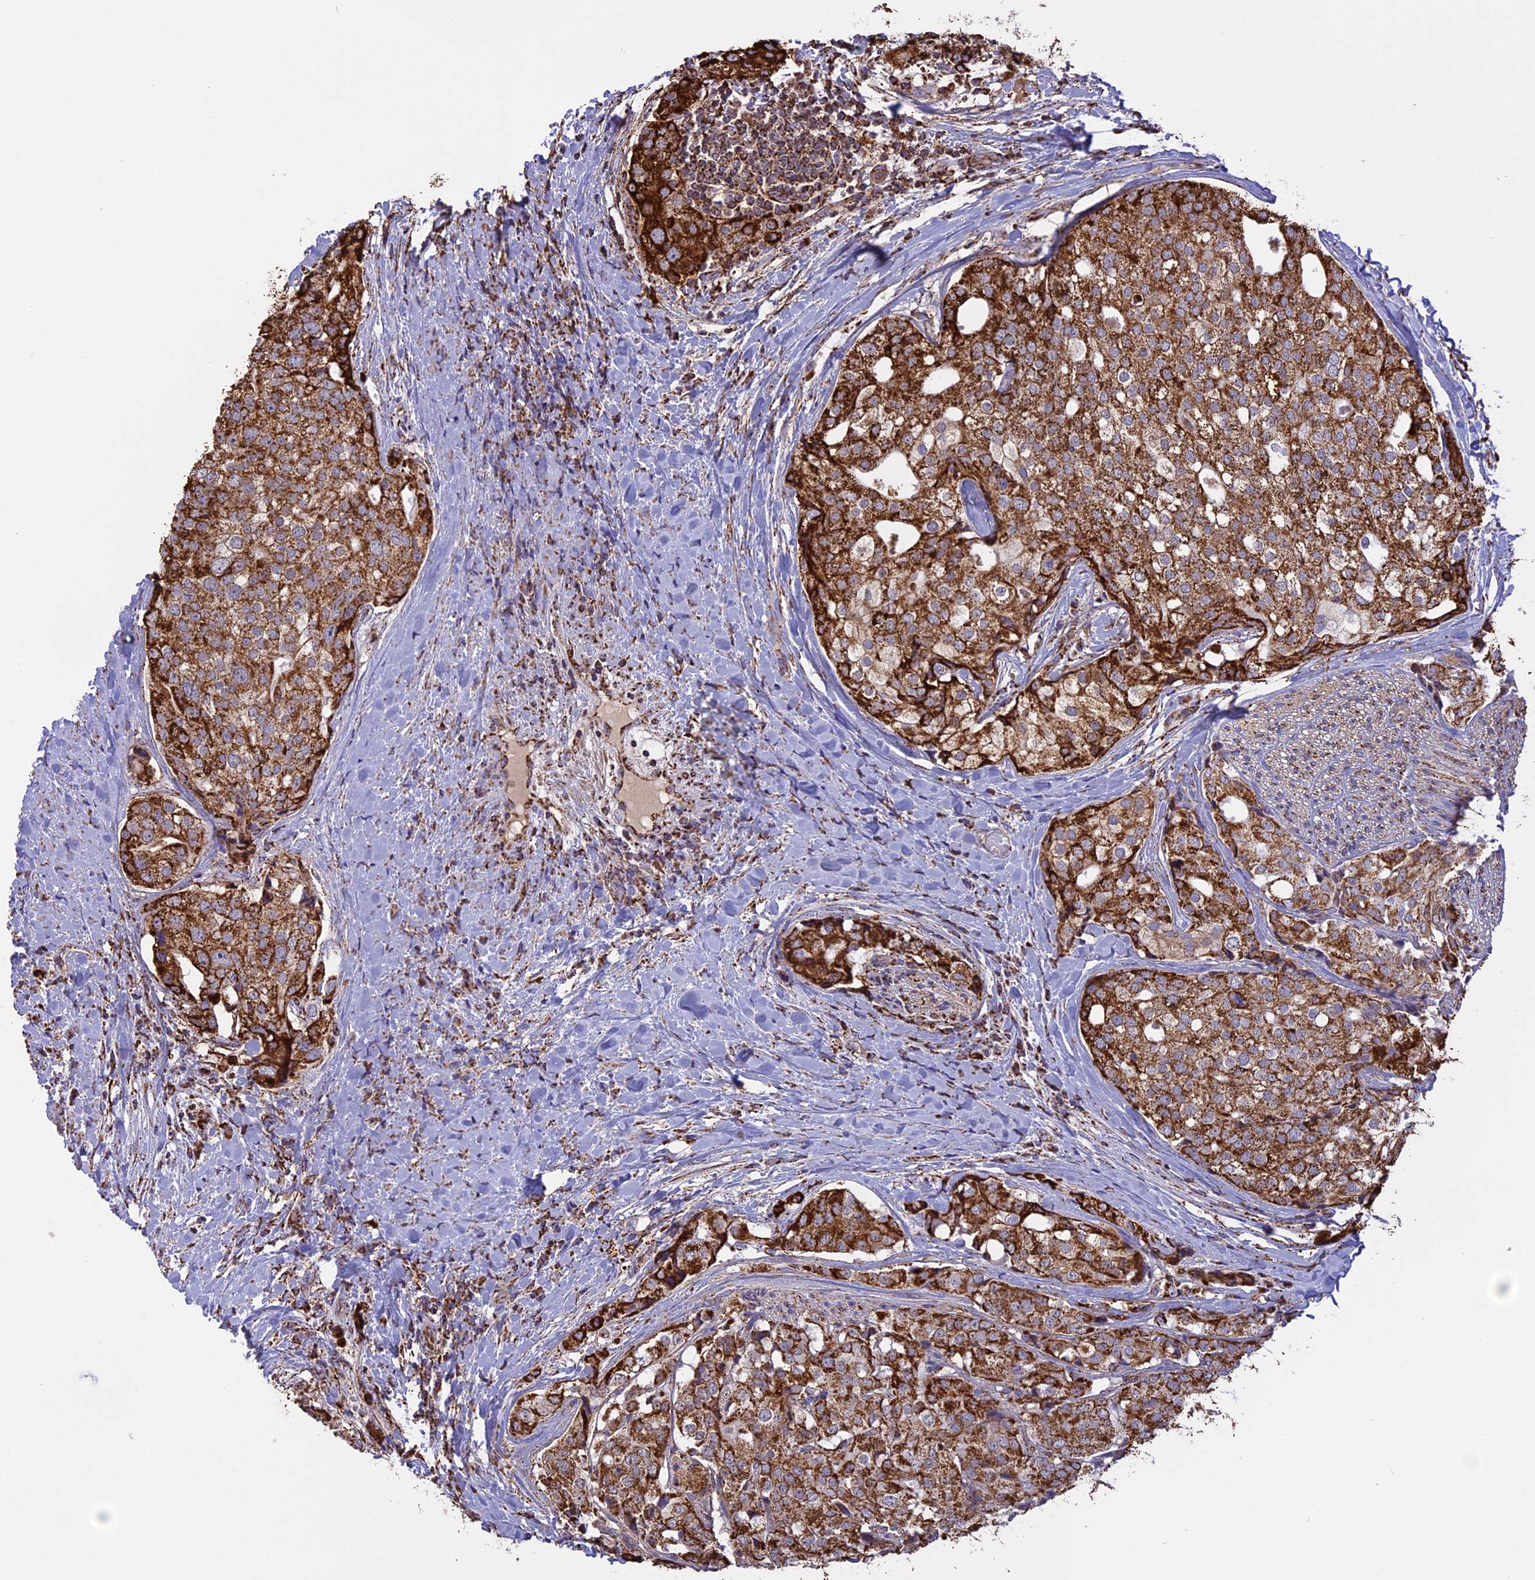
{"staining": {"intensity": "strong", "quantity": ">75%", "location": "cytoplasmic/membranous"}, "tissue": "prostate cancer", "cell_type": "Tumor cells", "image_type": "cancer", "snomed": [{"axis": "morphology", "description": "Adenocarcinoma, High grade"}, {"axis": "topography", "description": "Prostate"}], "caption": "A high amount of strong cytoplasmic/membranous positivity is present in about >75% of tumor cells in prostate high-grade adenocarcinoma tissue. The staining was performed using DAB (3,3'-diaminobenzidine) to visualize the protein expression in brown, while the nuclei were stained in blue with hematoxylin (Magnification: 20x).", "gene": "KCNG1", "patient": {"sex": "male", "age": 49}}